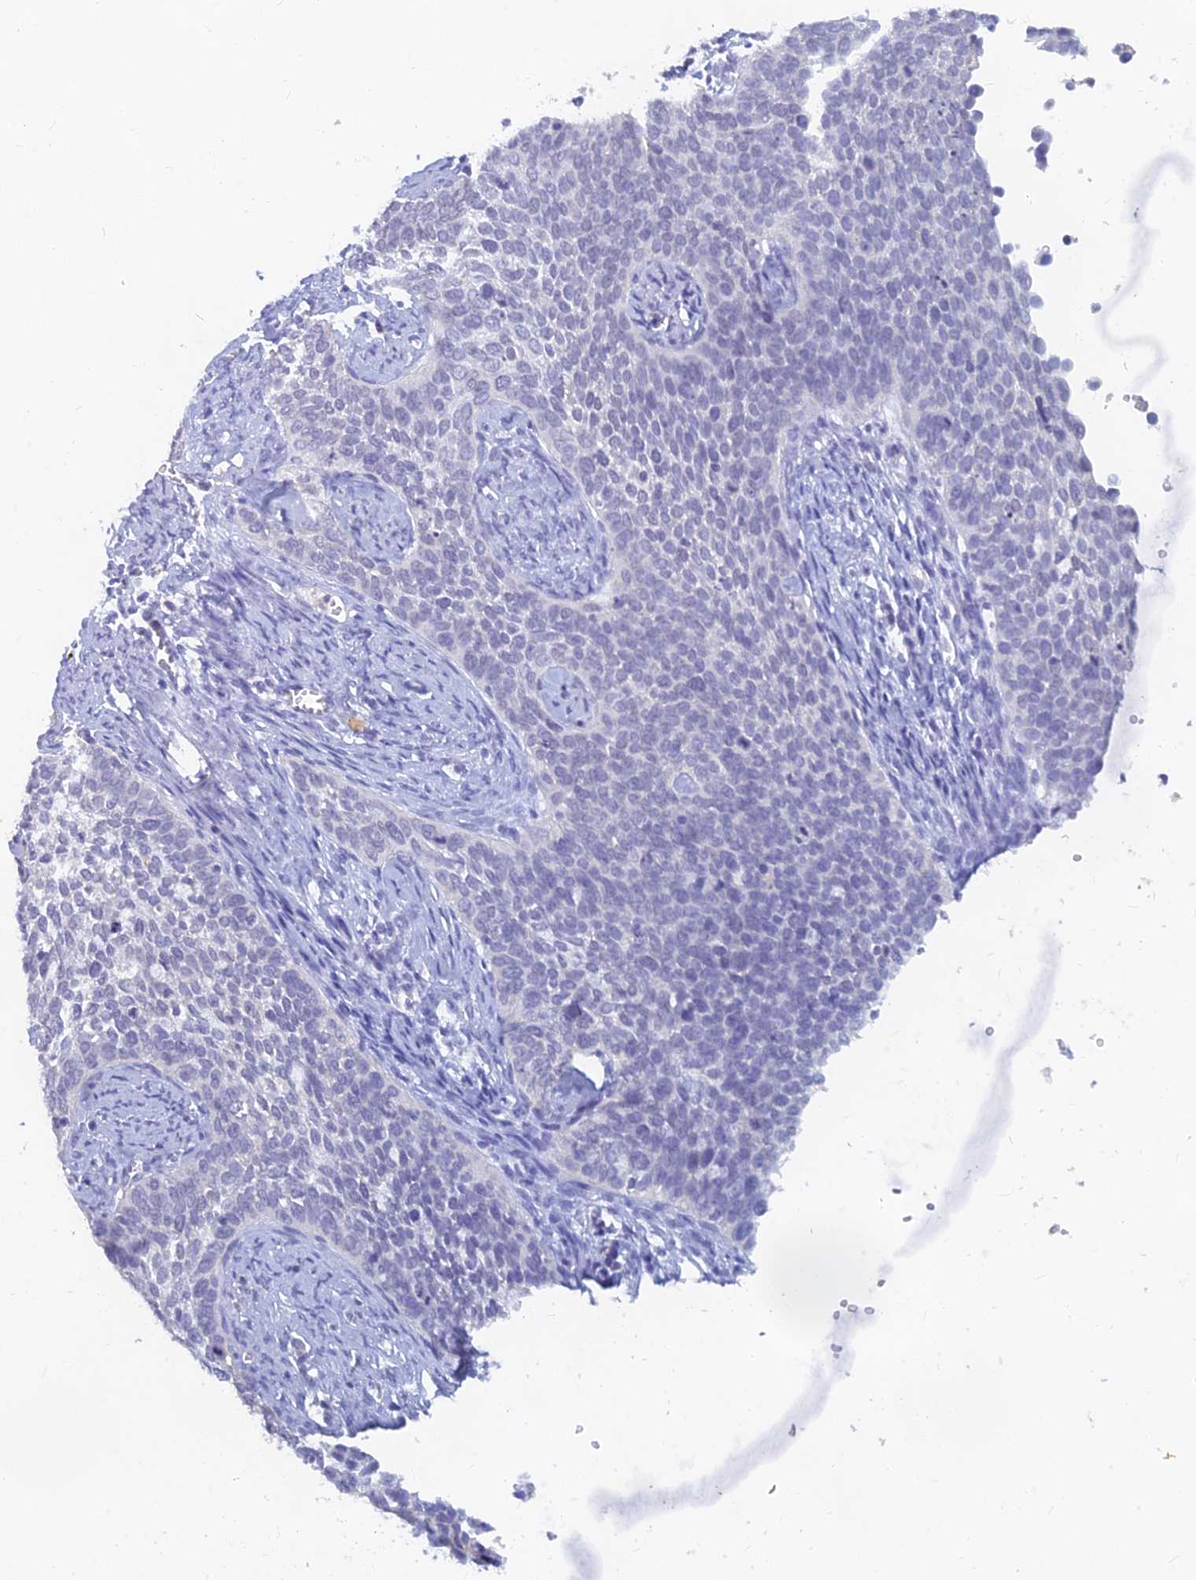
{"staining": {"intensity": "negative", "quantity": "none", "location": "none"}, "tissue": "cervical cancer", "cell_type": "Tumor cells", "image_type": "cancer", "snomed": [{"axis": "morphology", "description": "Squamous cell carcinoma, NOS"}, {"axis": "topography", "description": "Cervix"}], "caption": "Micrograph shows no significant protein positivity in tumor cells of cervical cancer (squamous cell carcinoma).", "gene": "LRIF1", "patient": {"sex": "female", "age": 34}}